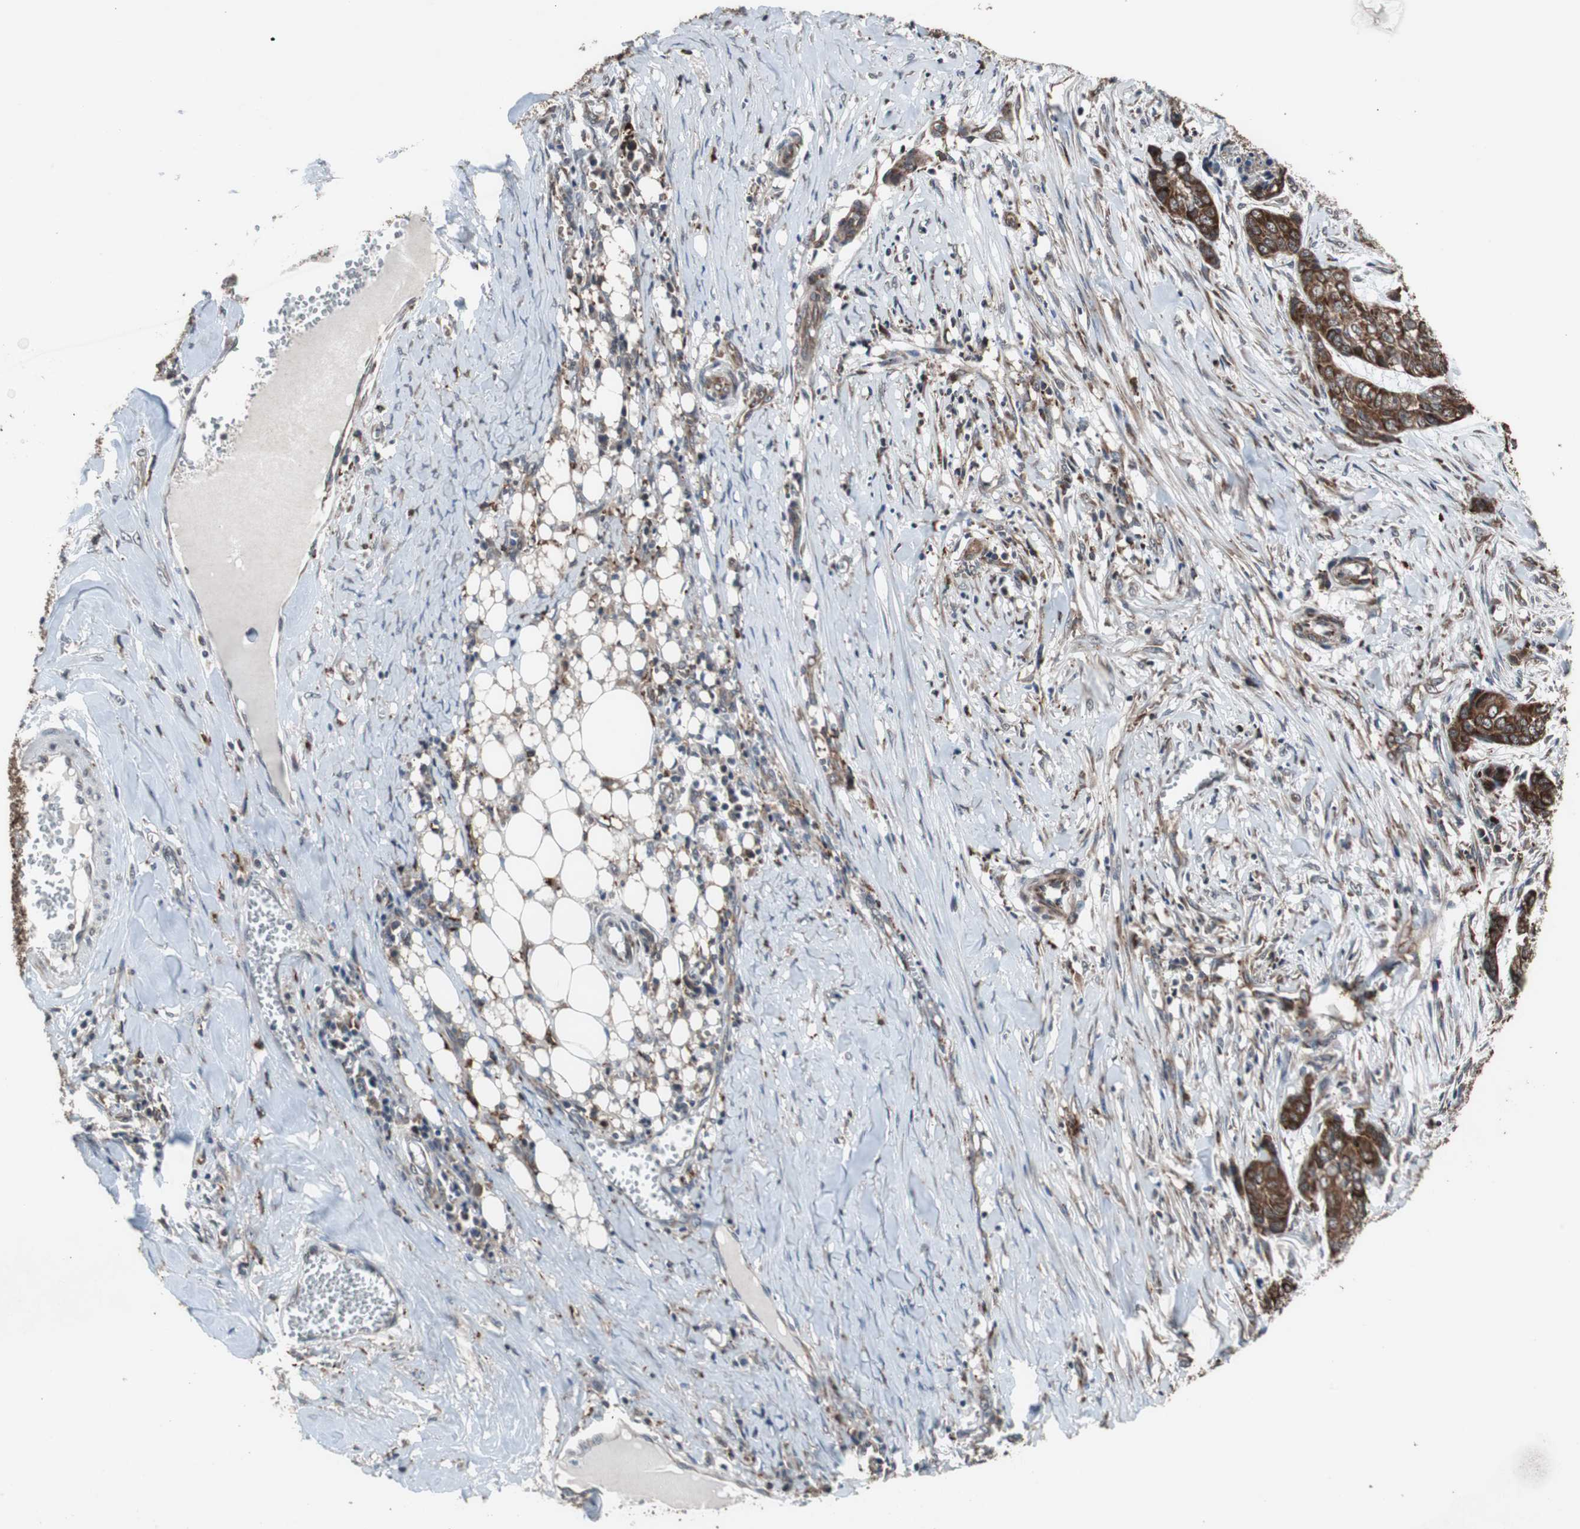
{"staining": {"intensity": "strong", "quantity": ">75%", "location": "cytoplasmic/membranous"}, "tissue": "skin cancer", "cell_type": "Tumor cells", "image_type": "cancer", "snomed": [{"axis": "morphology", "description": "Basal cell carcinoma"}, {"axis": "topography", "description": "Skin"}], "caption": "The immunohistochemical stain labels strong cytoplasmic/membranous staining in tumor cells of skin cancer (basal cell carcinoma) tissue.", "gene": "USP10", "patient": {"sex": "female", "age": 64}}